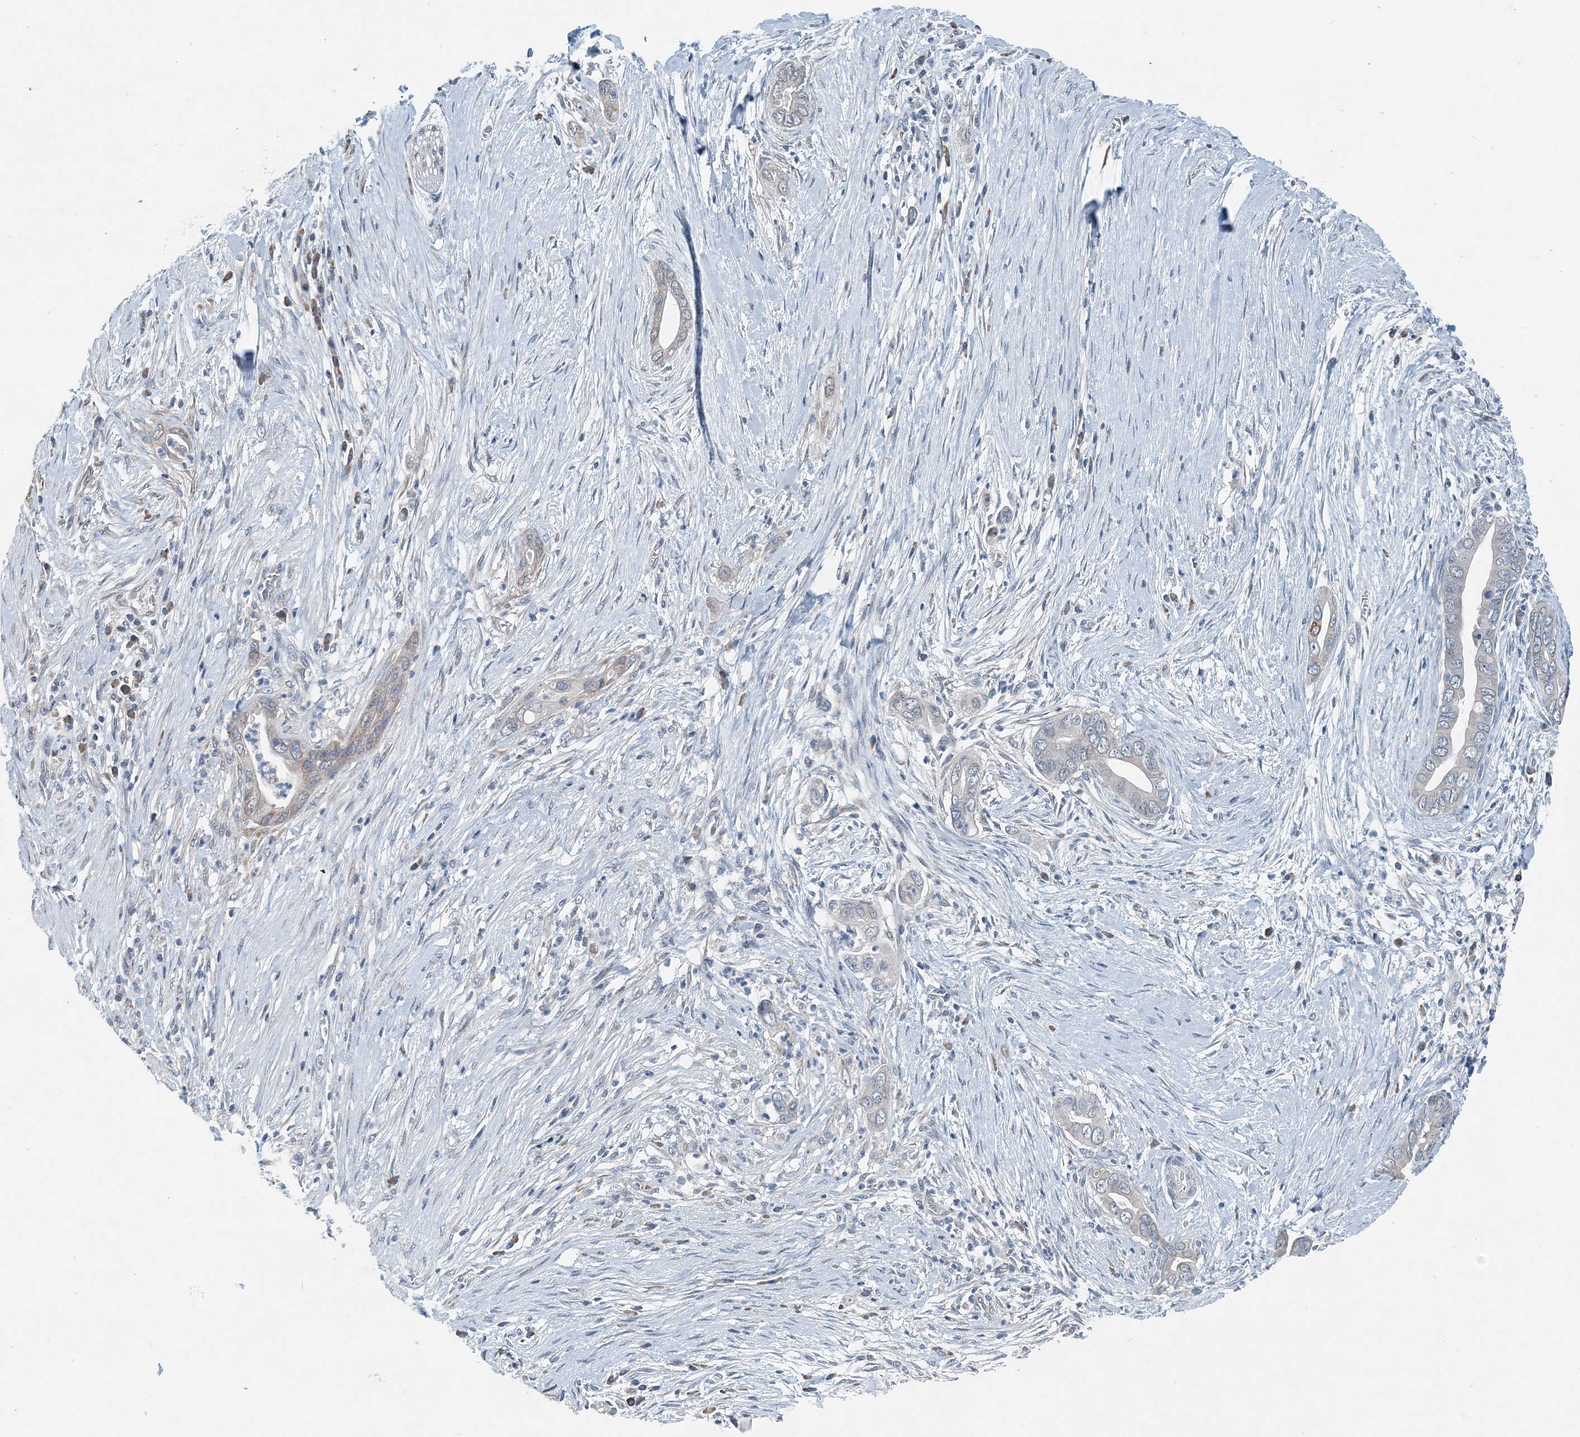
{"staining": {"intensity": "negative", "quantity": "none", "location": "none"}, "tissue": "pancreatic cancer", "cell_type": "Tumor cells", "image_type": "cancer", "snomed": [{"axis": "morphology", "description": "Adenocarcinoma, NOS"}, {"axis": "topography", "description": "Pancreas"}], "caption": "High magnification brightfield microscopy of pancreatic adenocarcinoma stained with DAB (brown) and counterstained with hematoxylin (blue): tumor cells show no significant staining.", "gene": "EEF1A2", "patient": {"sex": "male", "age": 75}}